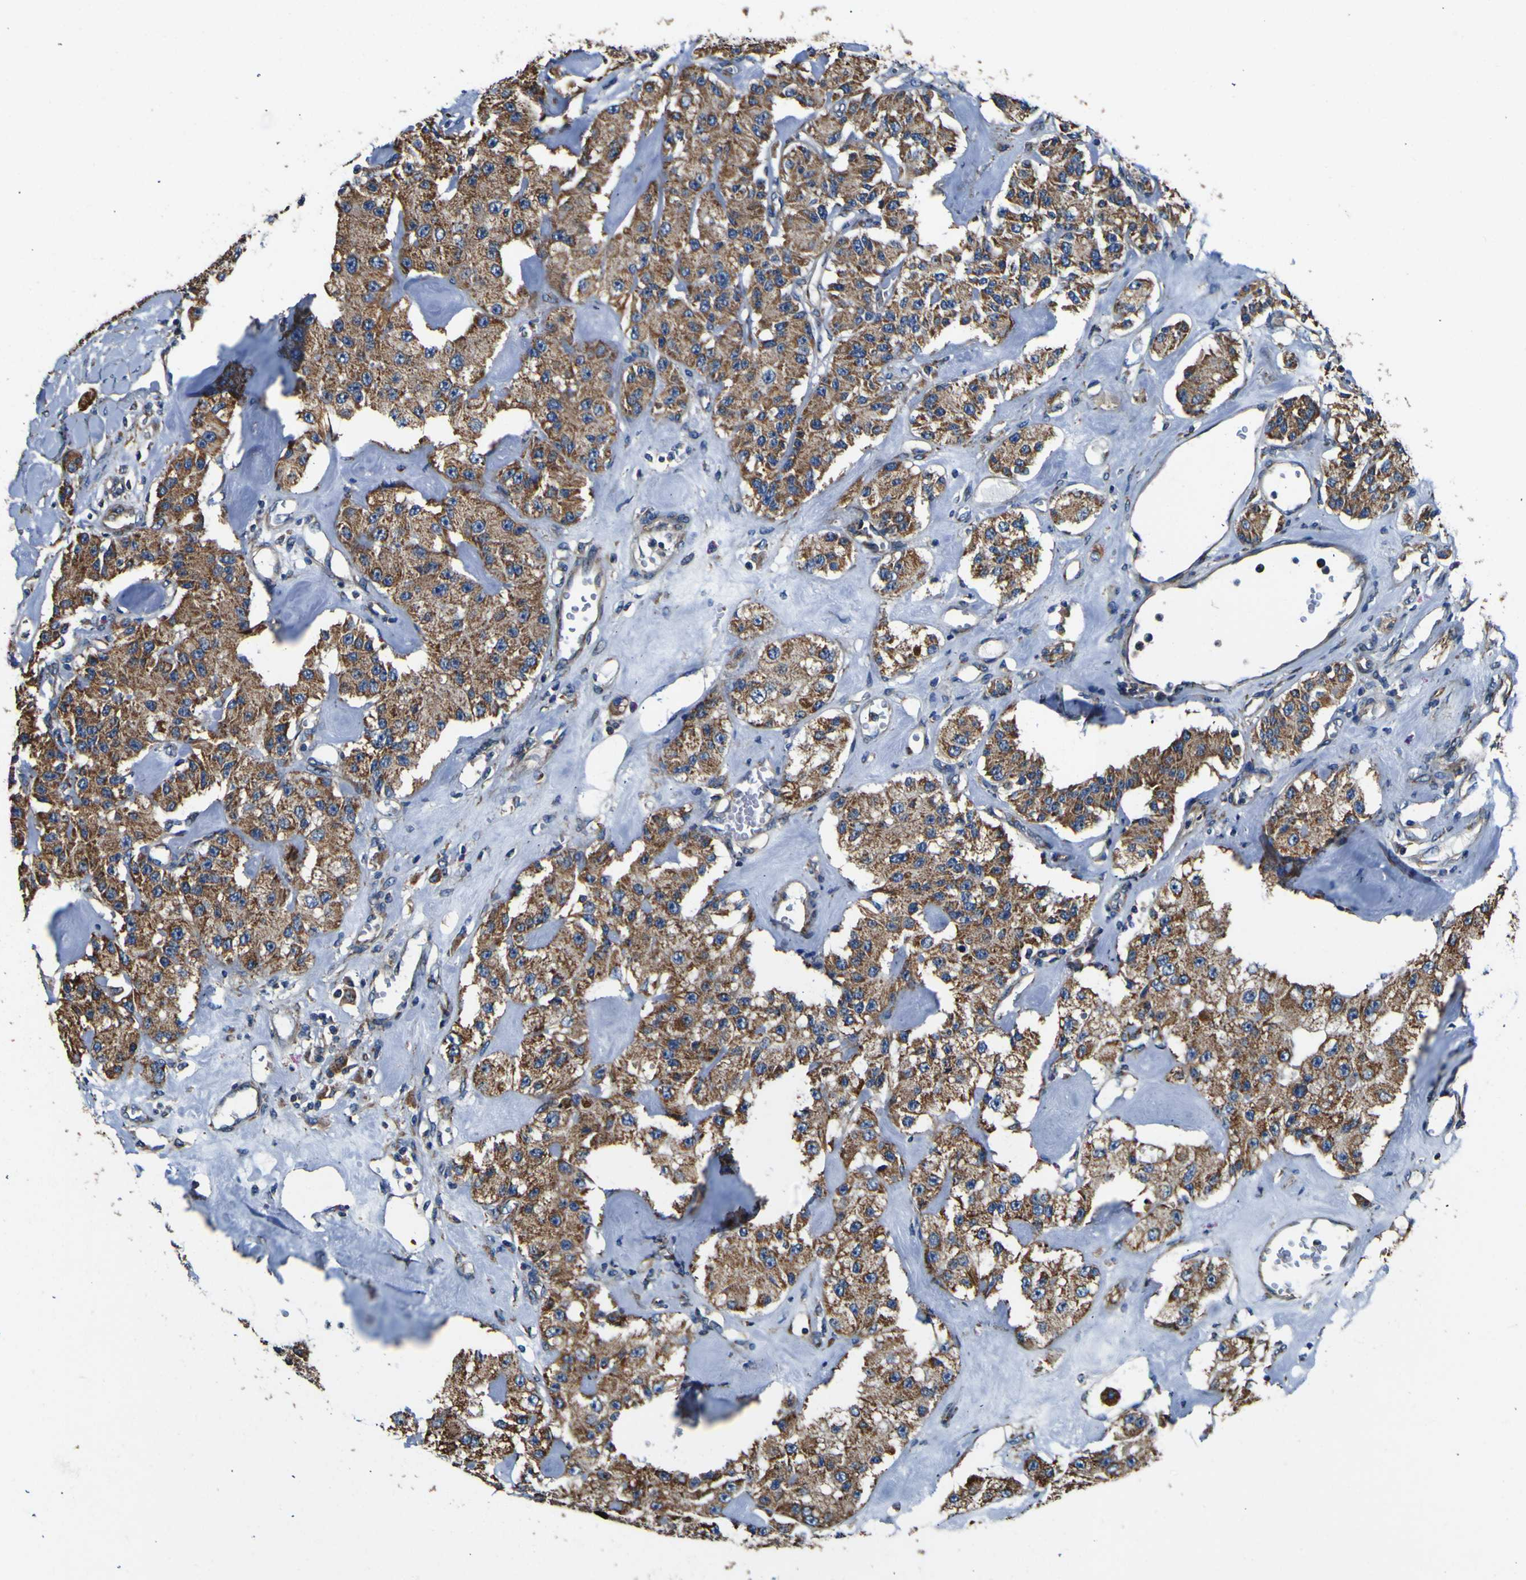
{"staining": {"intensity": "moderate", "quantity": ">75%", "location": "cytoplasmic/membranous"}, "tissue": "carcinoid", "cell_type": "Tumor cells", "image_type": "cancer", "snomed": [{"axis": "morphology", "description": "Carcinoid, malignant, NOS"}, {"axis": "topography", "description": "Pancreas"}], "caption": "Protein analysis of malignant carcinoid tissue reveals moderate cytoplasmic/membranous staining in approximately >75% of tumor cells.", "gene": "INPP5A", "patient": {"sex": "male", "age": 41}}